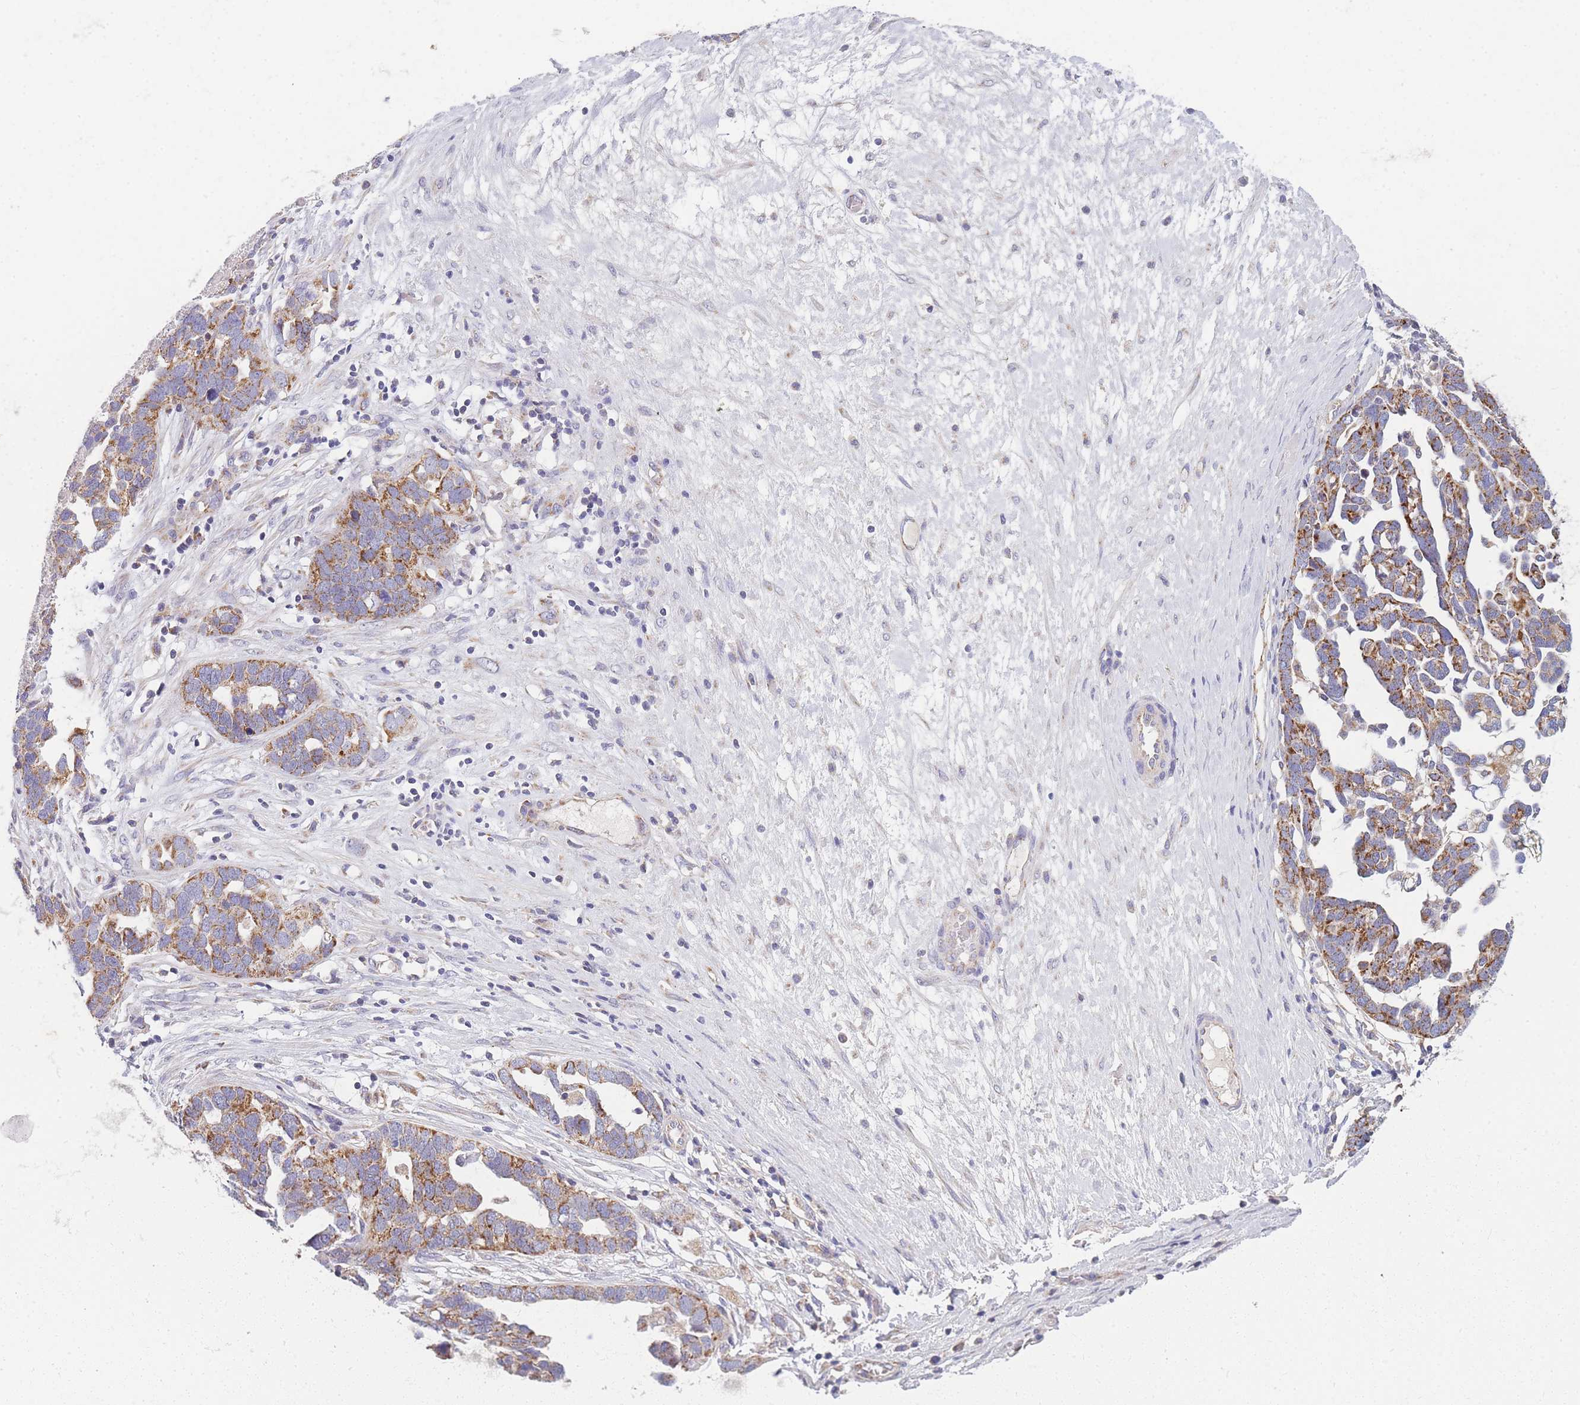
{"staining": {"intensity": "moderate", "quantity": "25%-75%", "location": "cytoplasmic/membranous"}, "tissue": "ovarian cancer", "cell_type": "Tumor cells", "image_type": "cancer", "snomed": [{"axis": "morphology", "description": "Cystadenocarcinoma, serous, NOS"}, {"axis": "topography", "description": "Ovary"}], "caption": "Moderate cytoplasmic/membranous expression for a protein is present in approximately 25%-75% of tumor cells of serous cystadenocarcinoma (ovarian) using immunohistochemistry.", "gene": "MRPS11", "patient": {"sex": "female", "age": 54}}